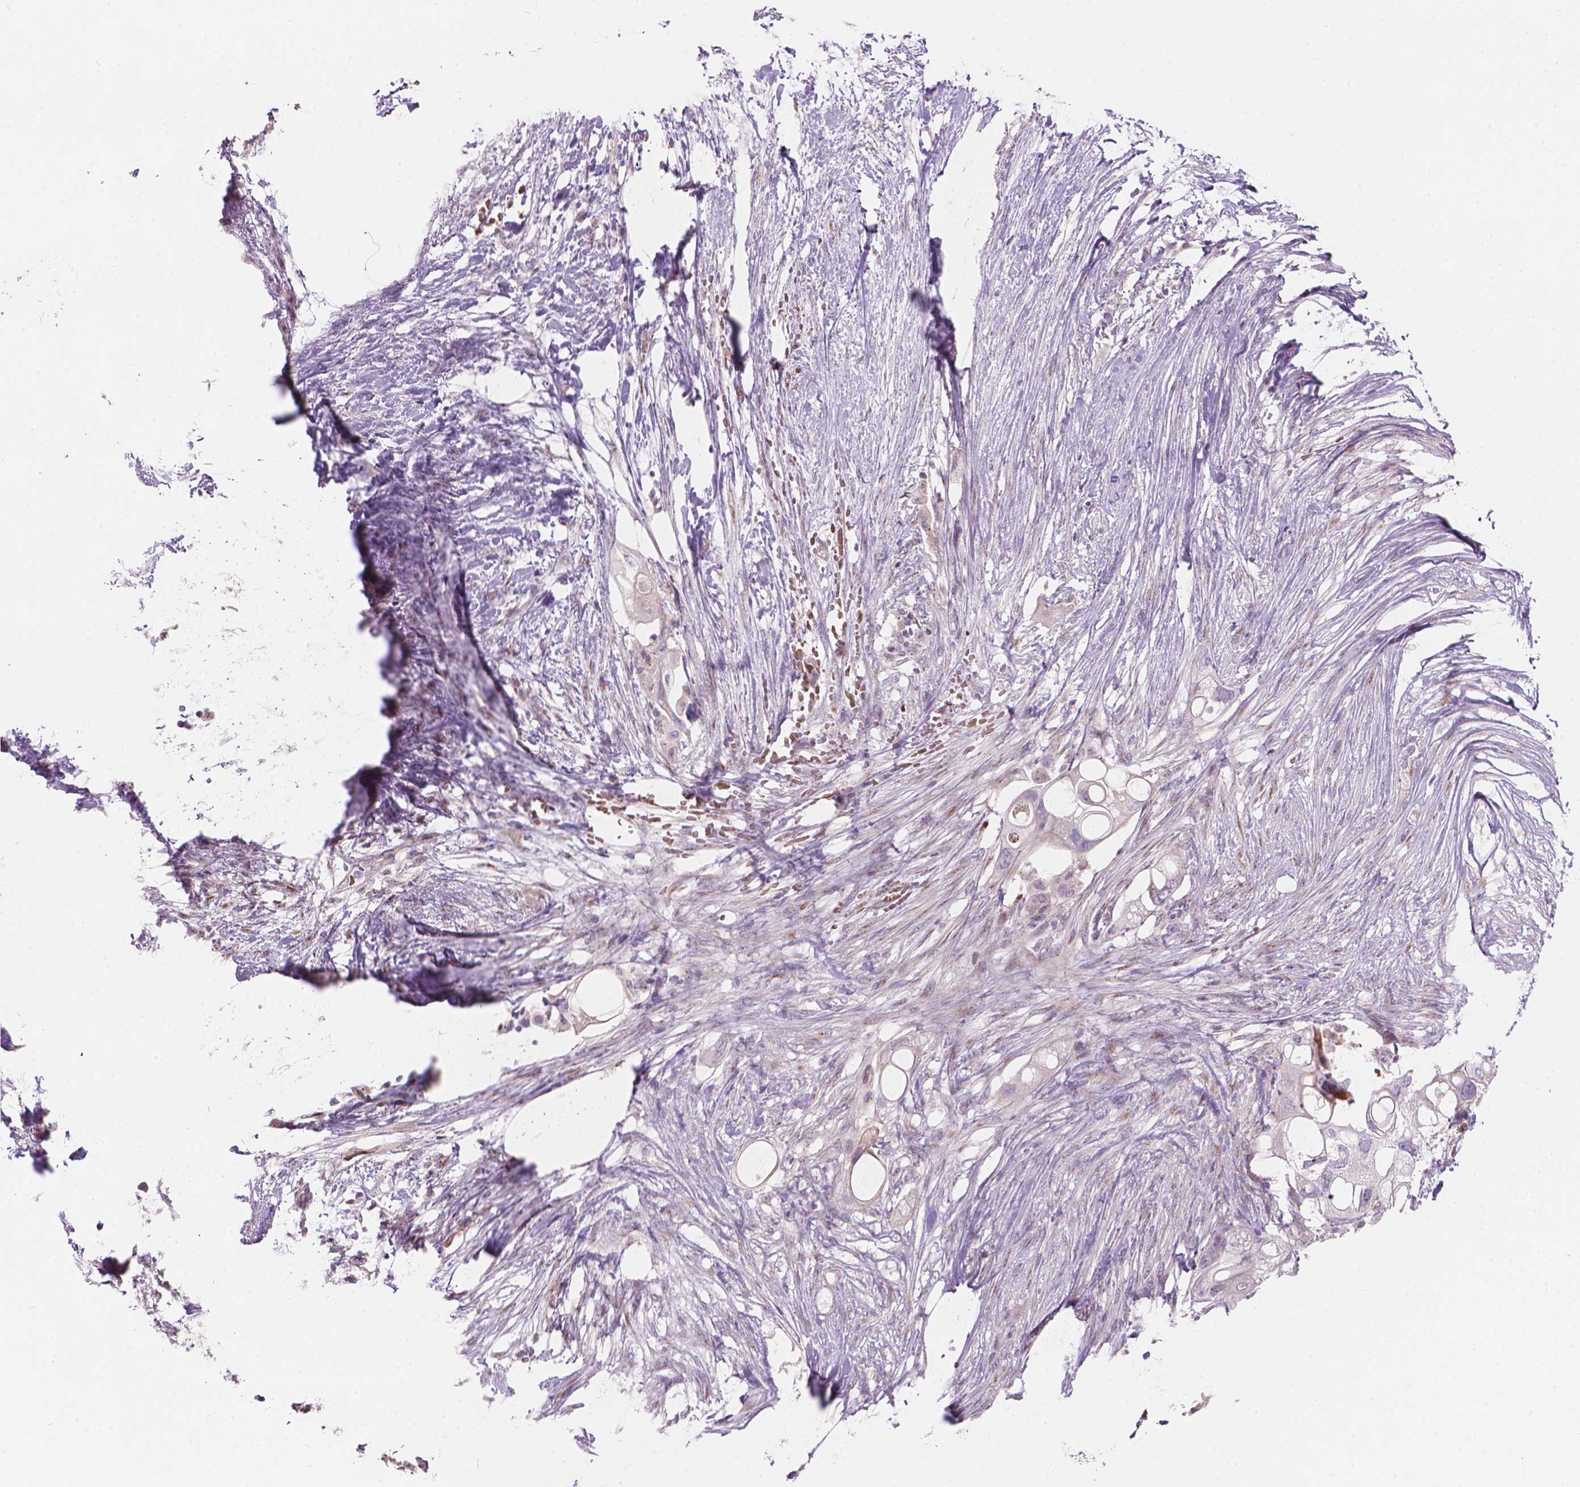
{"staining": {"intensity": "negative", "quantity": "none", "location": "none"}, "tissue": "pancreatic cancer", "cell_type": "Tumor cells", "image_type": "cancer", "snomed": [{"axis": "morphology", "description": "Adenocarcinoma, NOS"}, {"axis": "topography", "description": "Pancreas"}], "caption": "This is an immunohistochemistry (IHC) micrograph of pancreatic cancer. There is no positivity in tumor cells.", "gene": "IFFO1", "patient": {"sex": "female", "age": 72}}